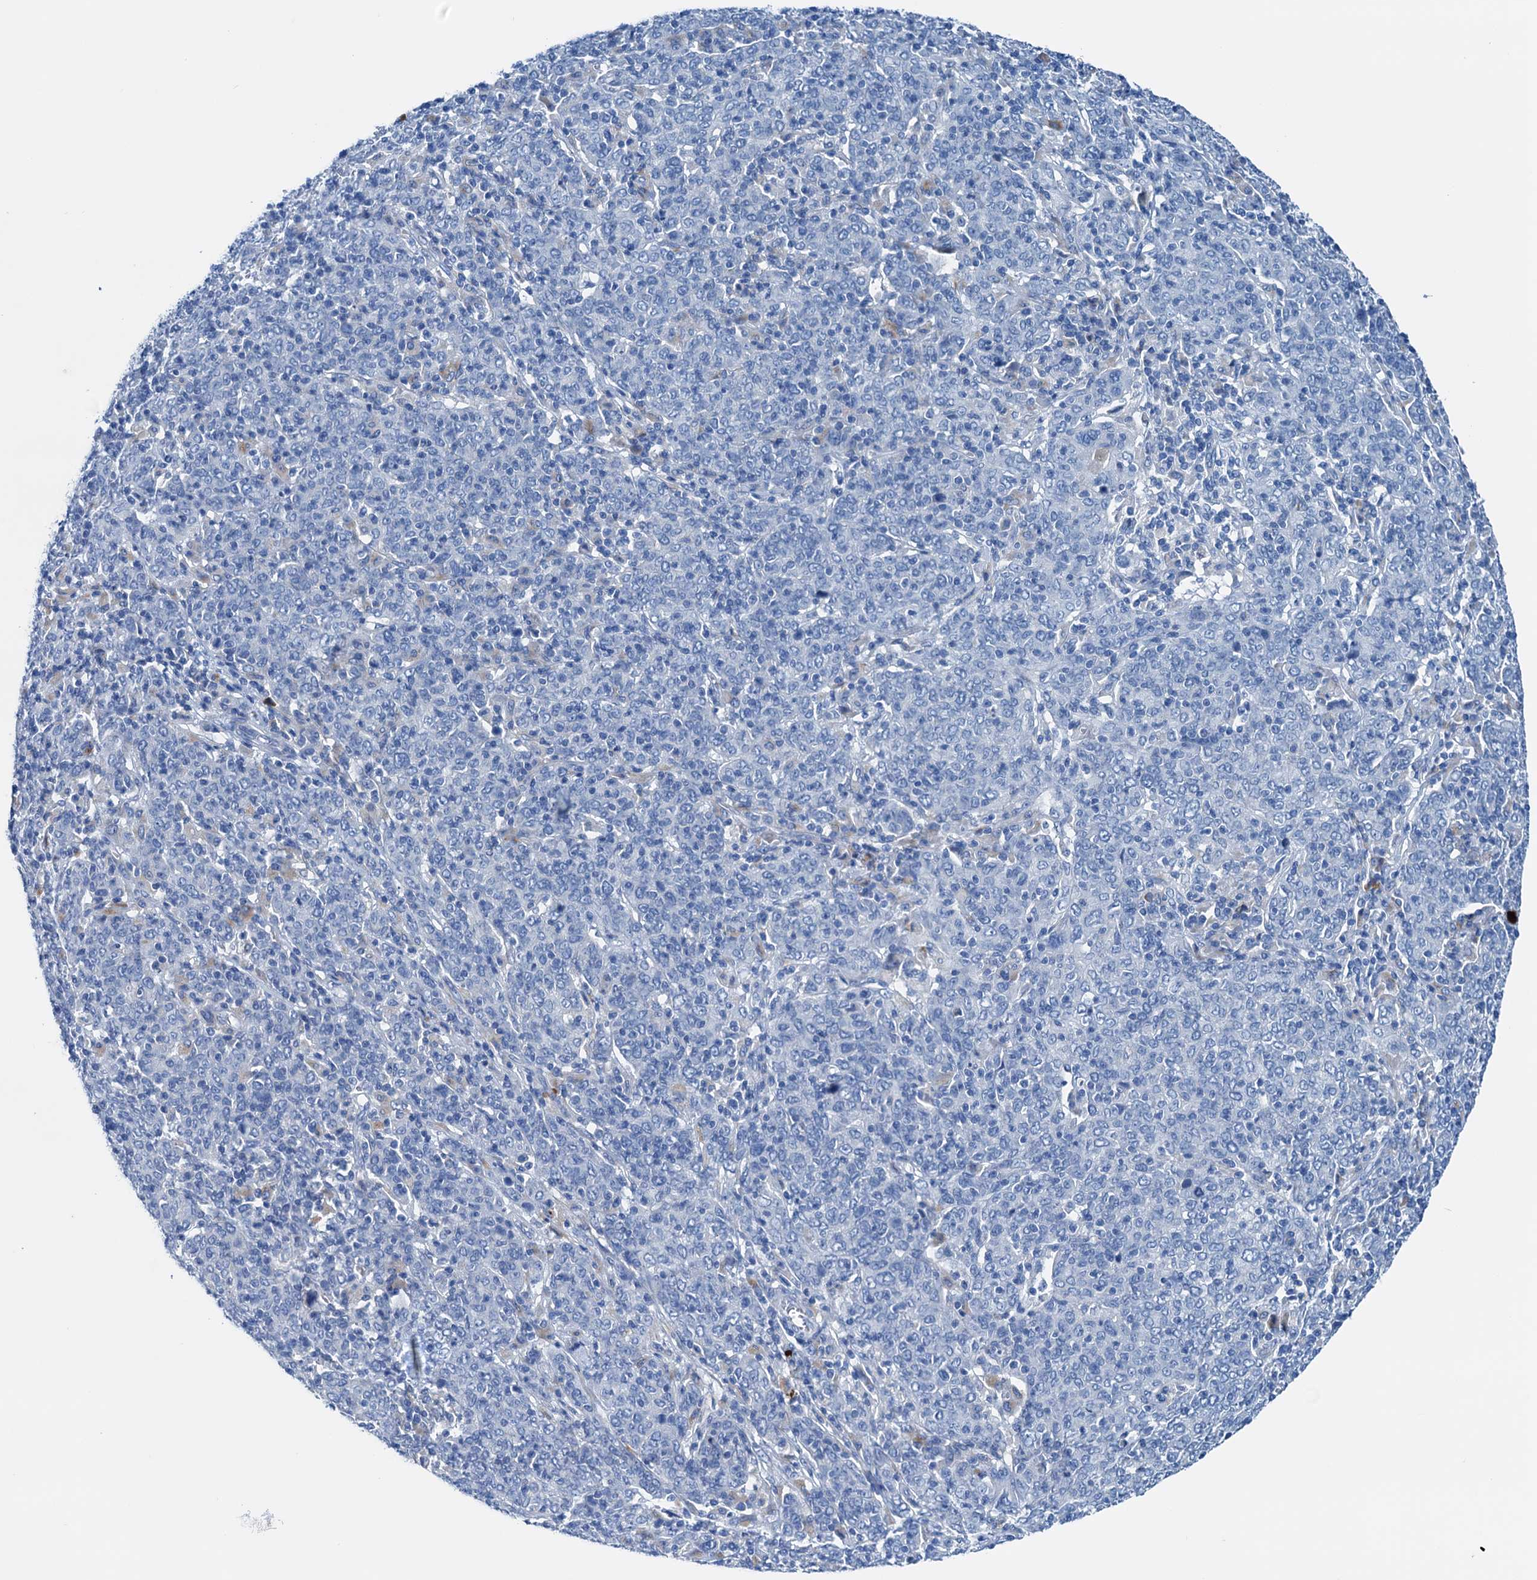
{"staining": {"intensity": "negative", "quantity": "none", "location": "none"}, "tissue": "cervical cancer", "cell_type": "Tumor cells", "image_type": "cancer", "snomed": [{"axis": "morphology", "description": "Squamous cell carcinoma, NOS"}, {"axis": "topography", "description": "Cervix"}], "caption": "A micrograph of squamous cell carcinoma (cervical) stained for a protein reveals no brown staining in tumor cells. (Stains: DAB immunohistochemistry (IHC) with hematoxylin counter stain, Microscopy: brightfield microscopy at high magnification).", "gene": "C1QTNF4", "patient": {"sex": "female", "age": 67}}